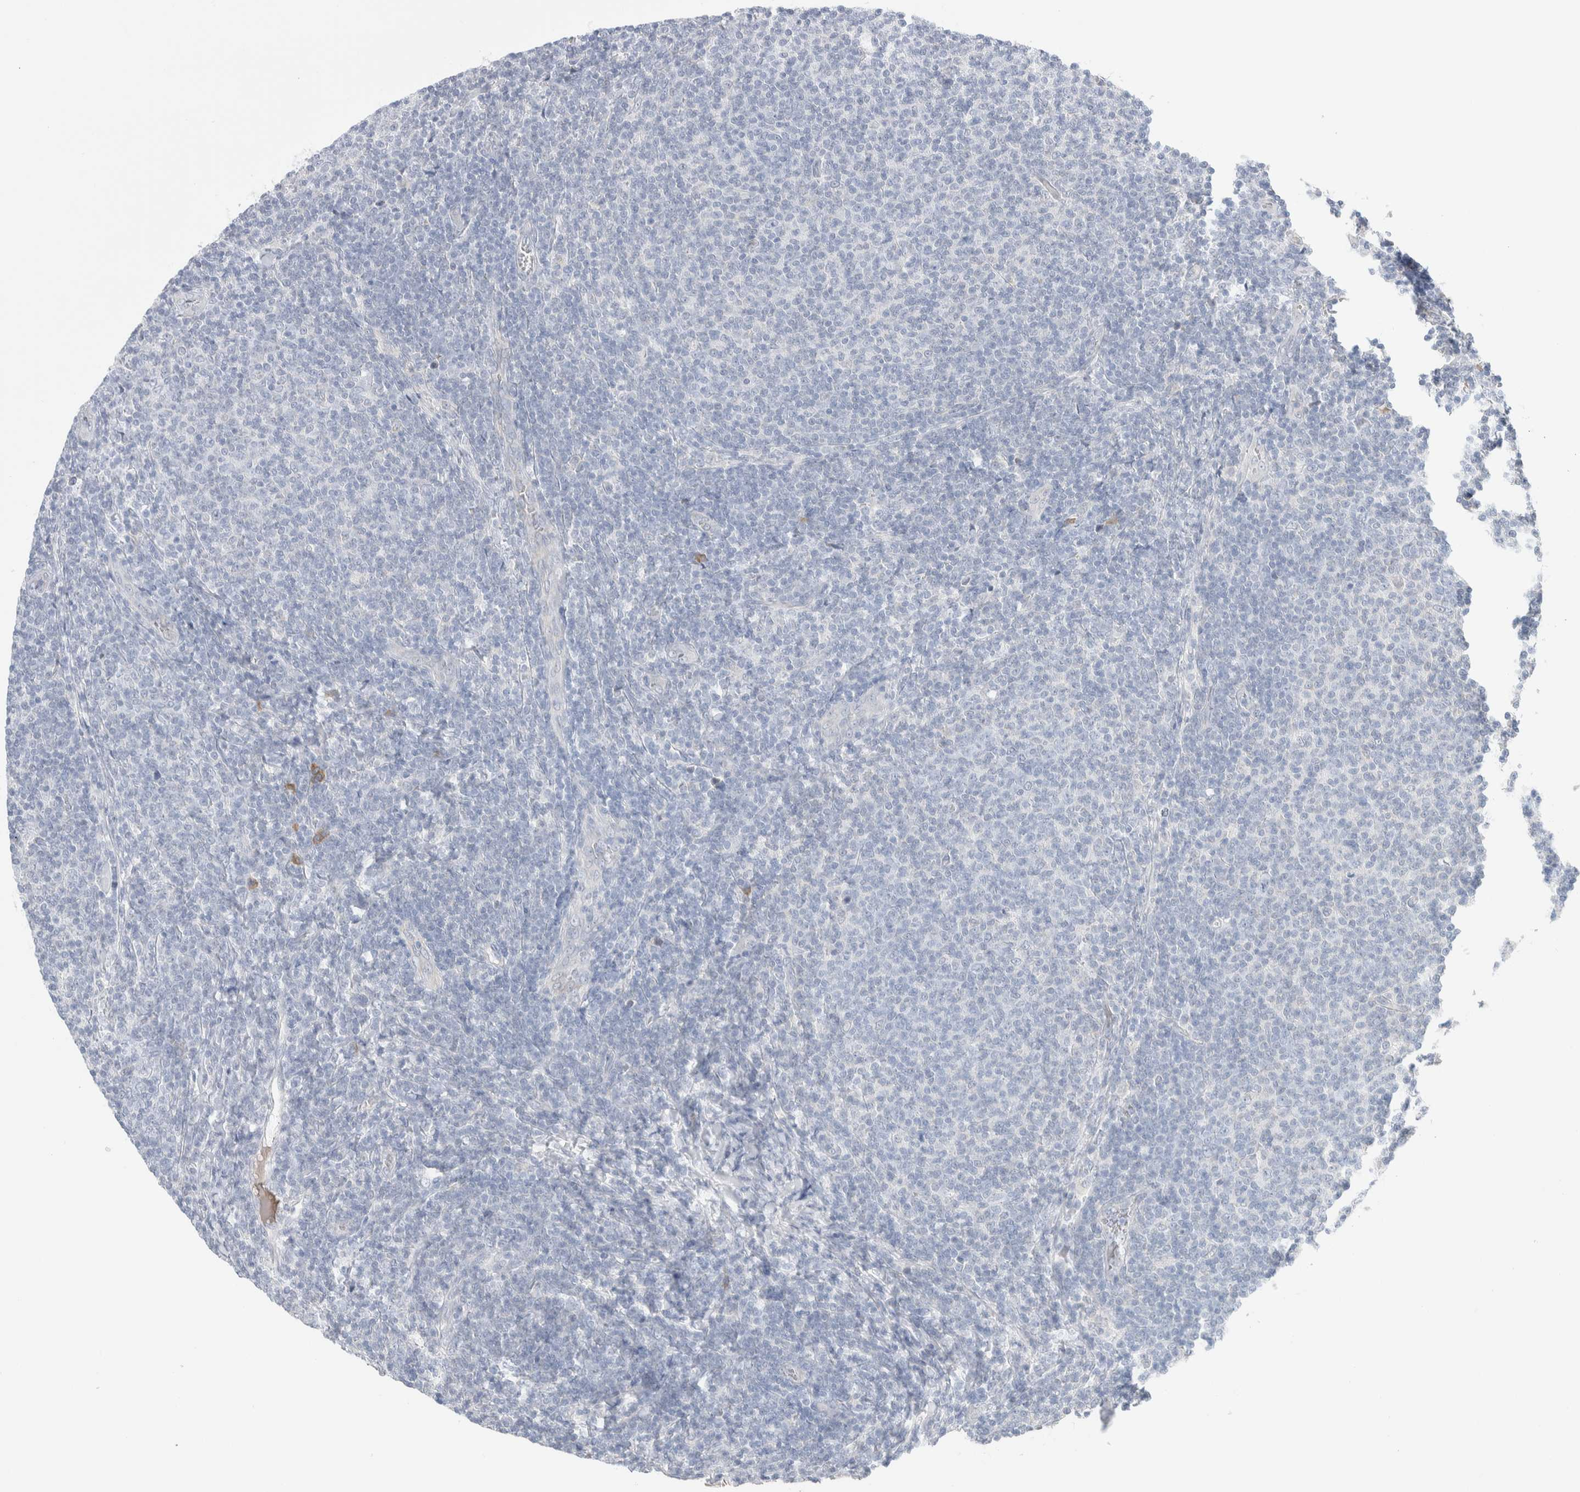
{"staining": {"intensity": "negative", "quantity": "none", "location": "none"}, "tissue": "lymphoma", "cell_type": "Tumor cells", "image_type": "cancer", "snomed": [{"axis": "morphology", "description": "Malignant lymphoma, non-Hodgkin's type, Low grade"}, {"axis": "topography", "description": "Lymph node"}], "caption": "Immunohistochemistry of lymphoma displays no positivity in tumor cells.", "gene": "RUSF1", "patient": {"sex": "male", "age": 66}}